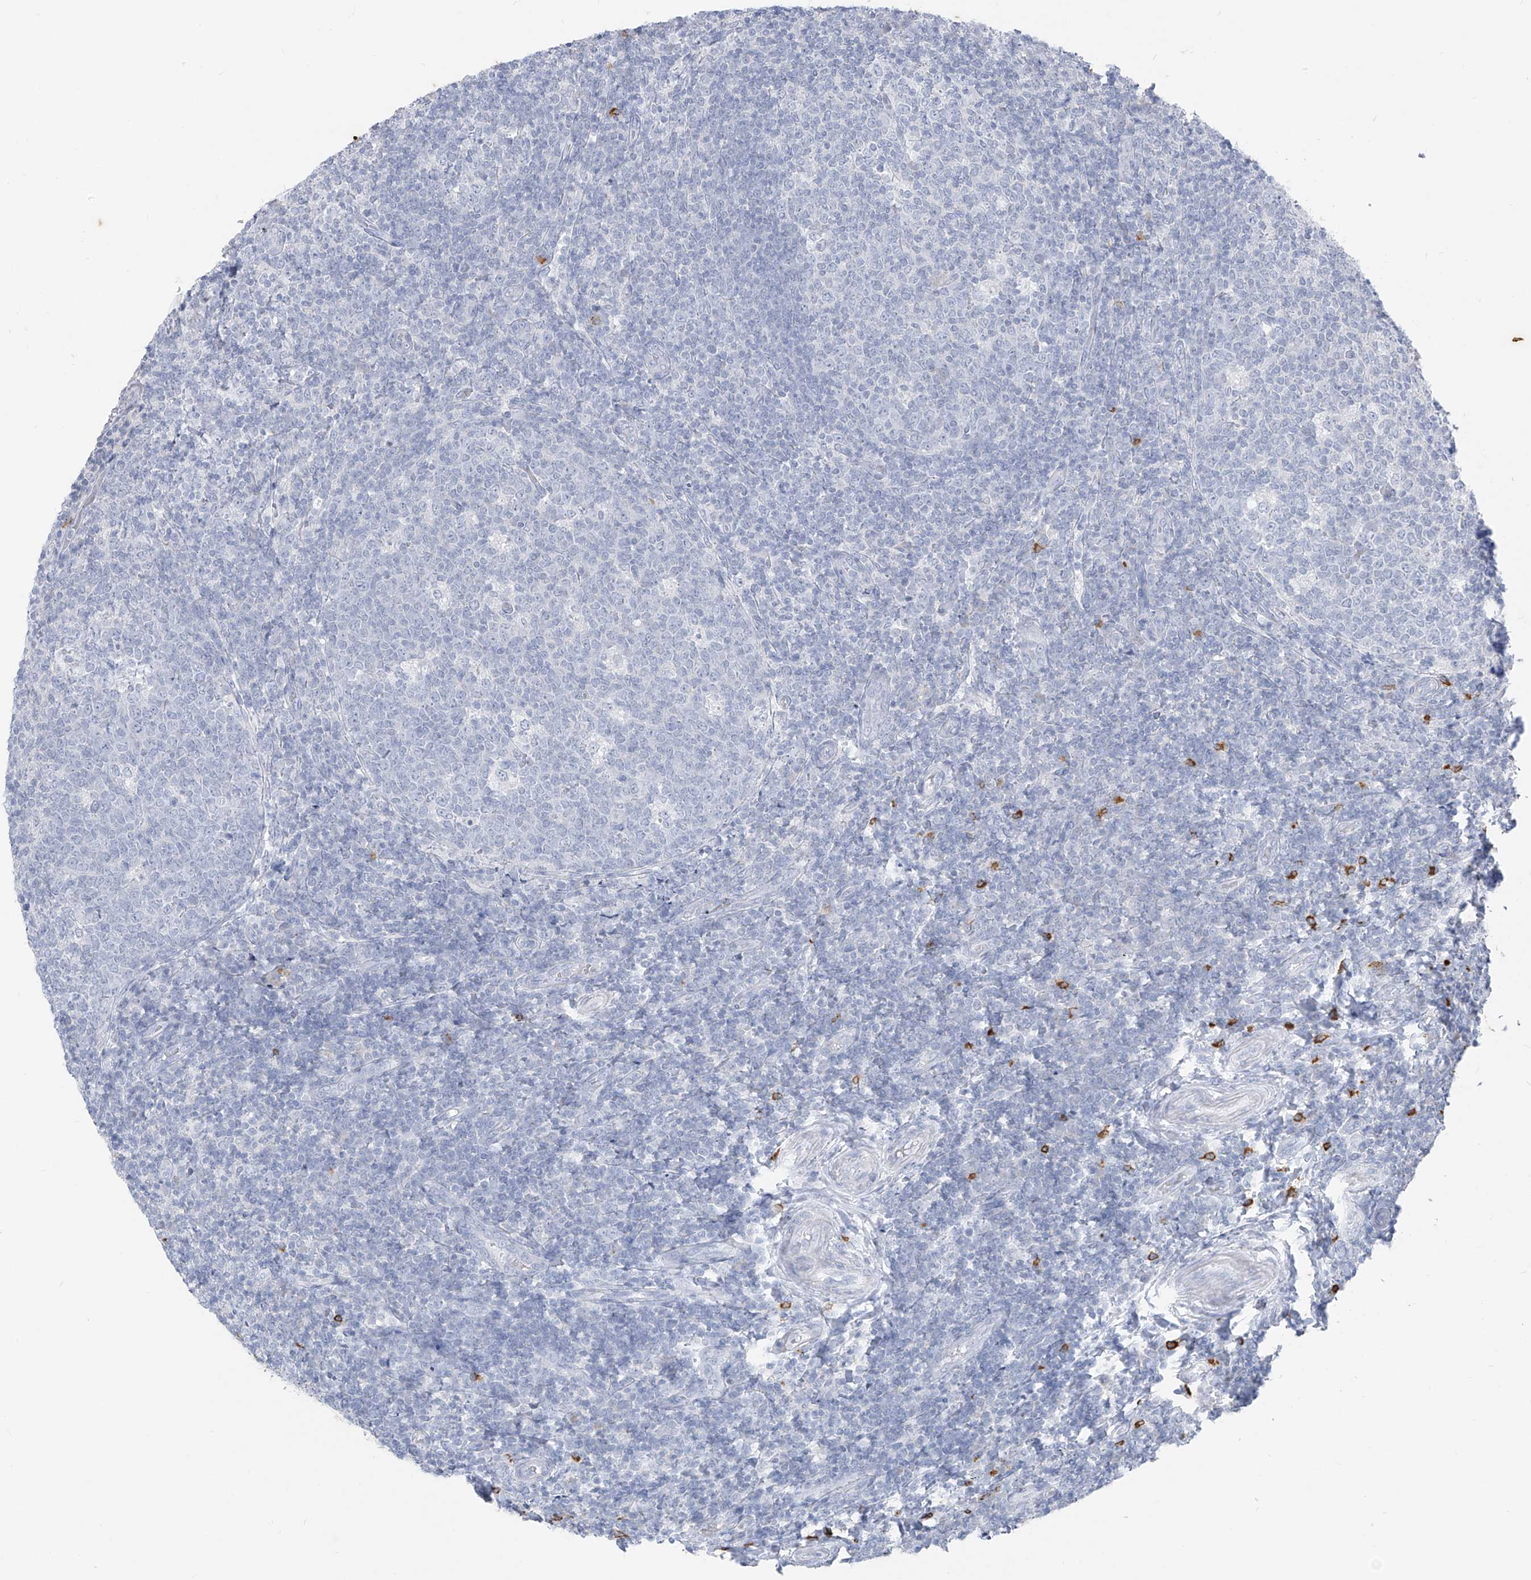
{"staining": {"intensity": "negative", "quantity": "none", "location": "none"}, "tissue": "tonsil", "cell_type": "Germinal center cells", "image_type": "normal", "snomed": [{"axis": "morphology", "description": "Normal tissue, NOS"}, {"axis": "topography", "description": "Tonsil"}], "caption": "Germinal center cells are negative for brown protein staining in benign tonsil. (Brightfield microscopy of DAB (3,3'-diaminobenzidine) immunohistochemistry (IHC) at high magnification).", "gene": "CX3CR1", "patient": {"sex": "female", "age": 19}}